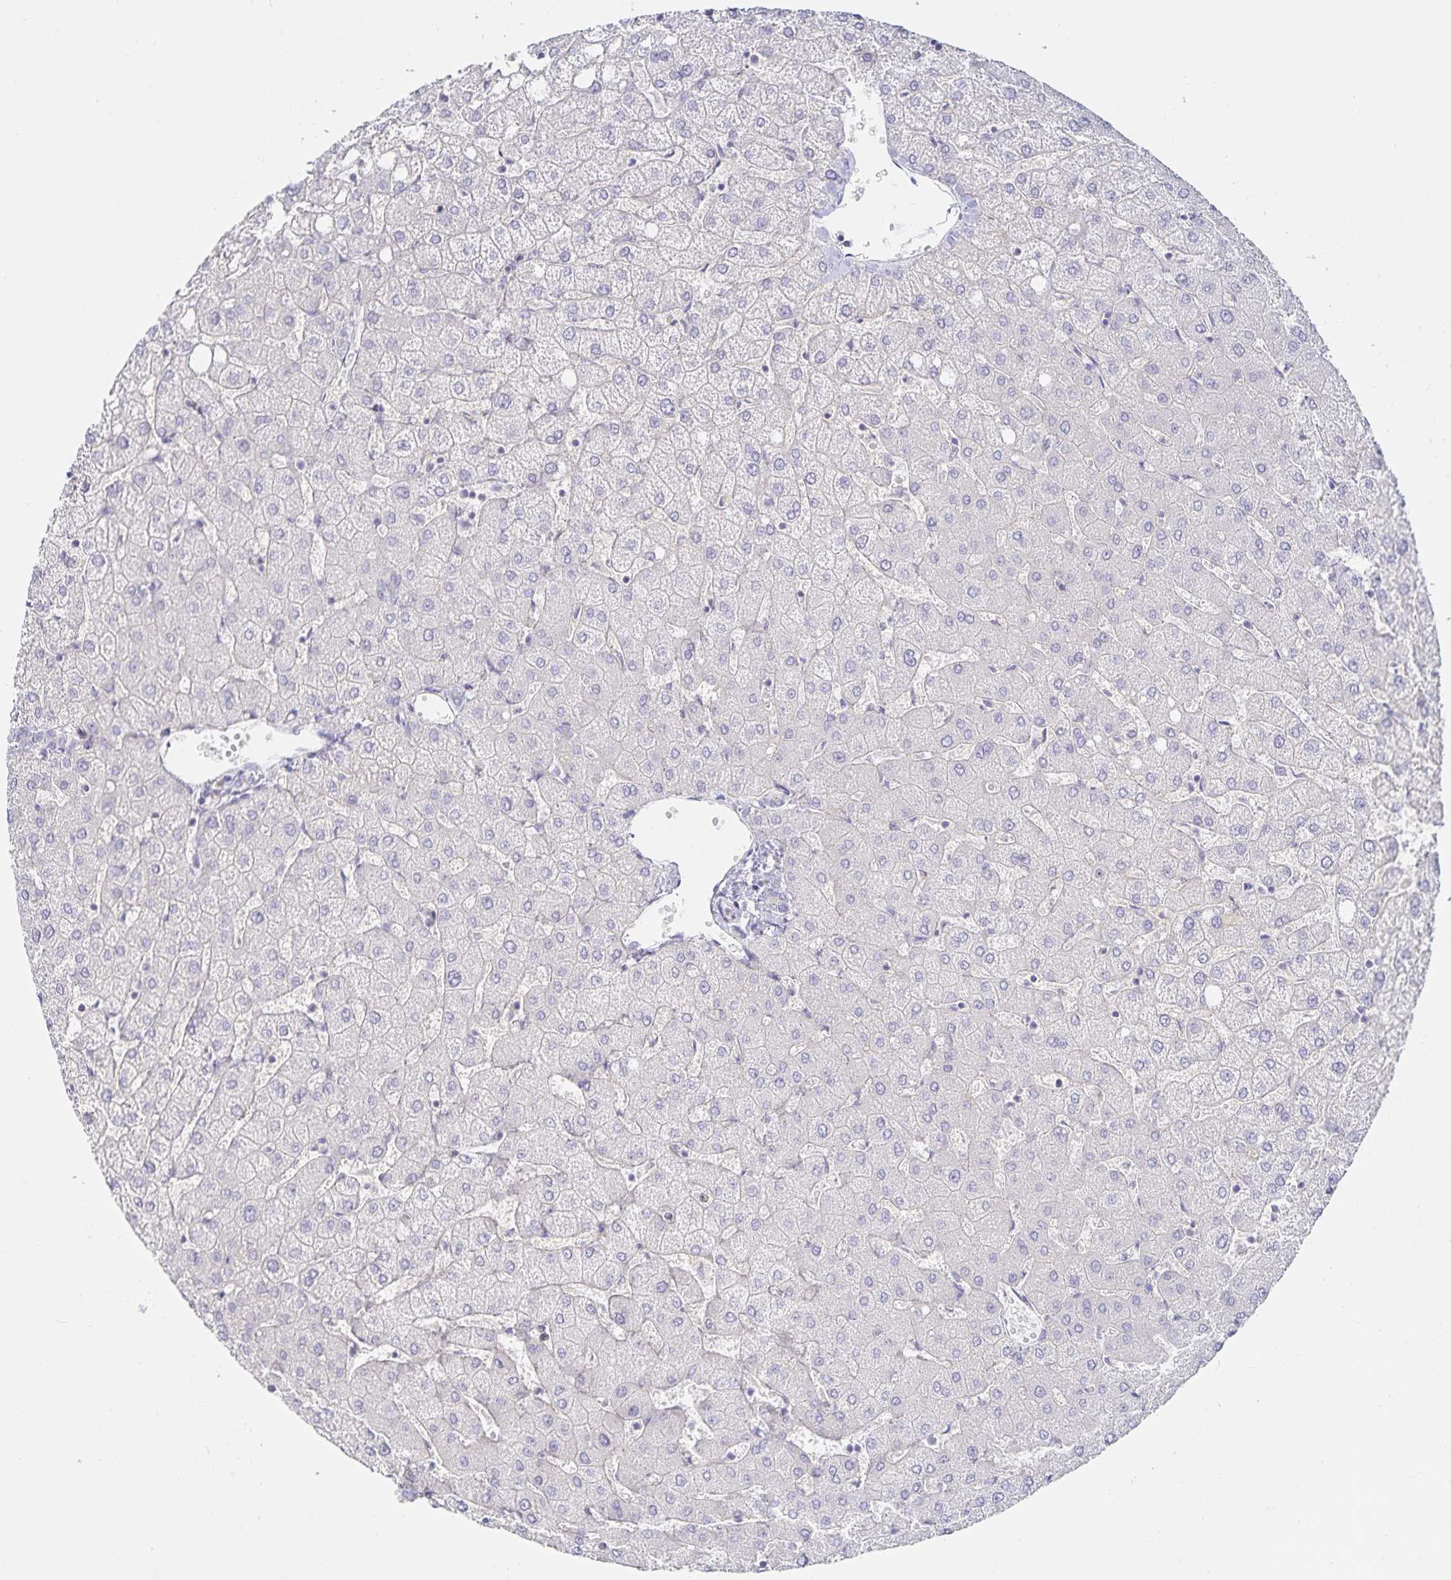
{"staining": {"intensity": "negative", "quantity": "none", "location": "none"}, "tissue": "liver", "cell_type": "Cholangiocytes", "image_type": "normal", "snomed": [{"axis": "morphology", "description": "Normal tissue, NOS"}, {"axis": "topography", "description": "Liver"}], "caption": "Liver was stained to show a protein in brown. There is no significant staining in cholangiocytes. (DAB (3,3'-diaminobenzidine) immunohistochemistry (IHC) visualized using brightfield microscopy, high magnification).", "gene": "SFTPA1", "patient": {"sex": "female", "age": 54}}